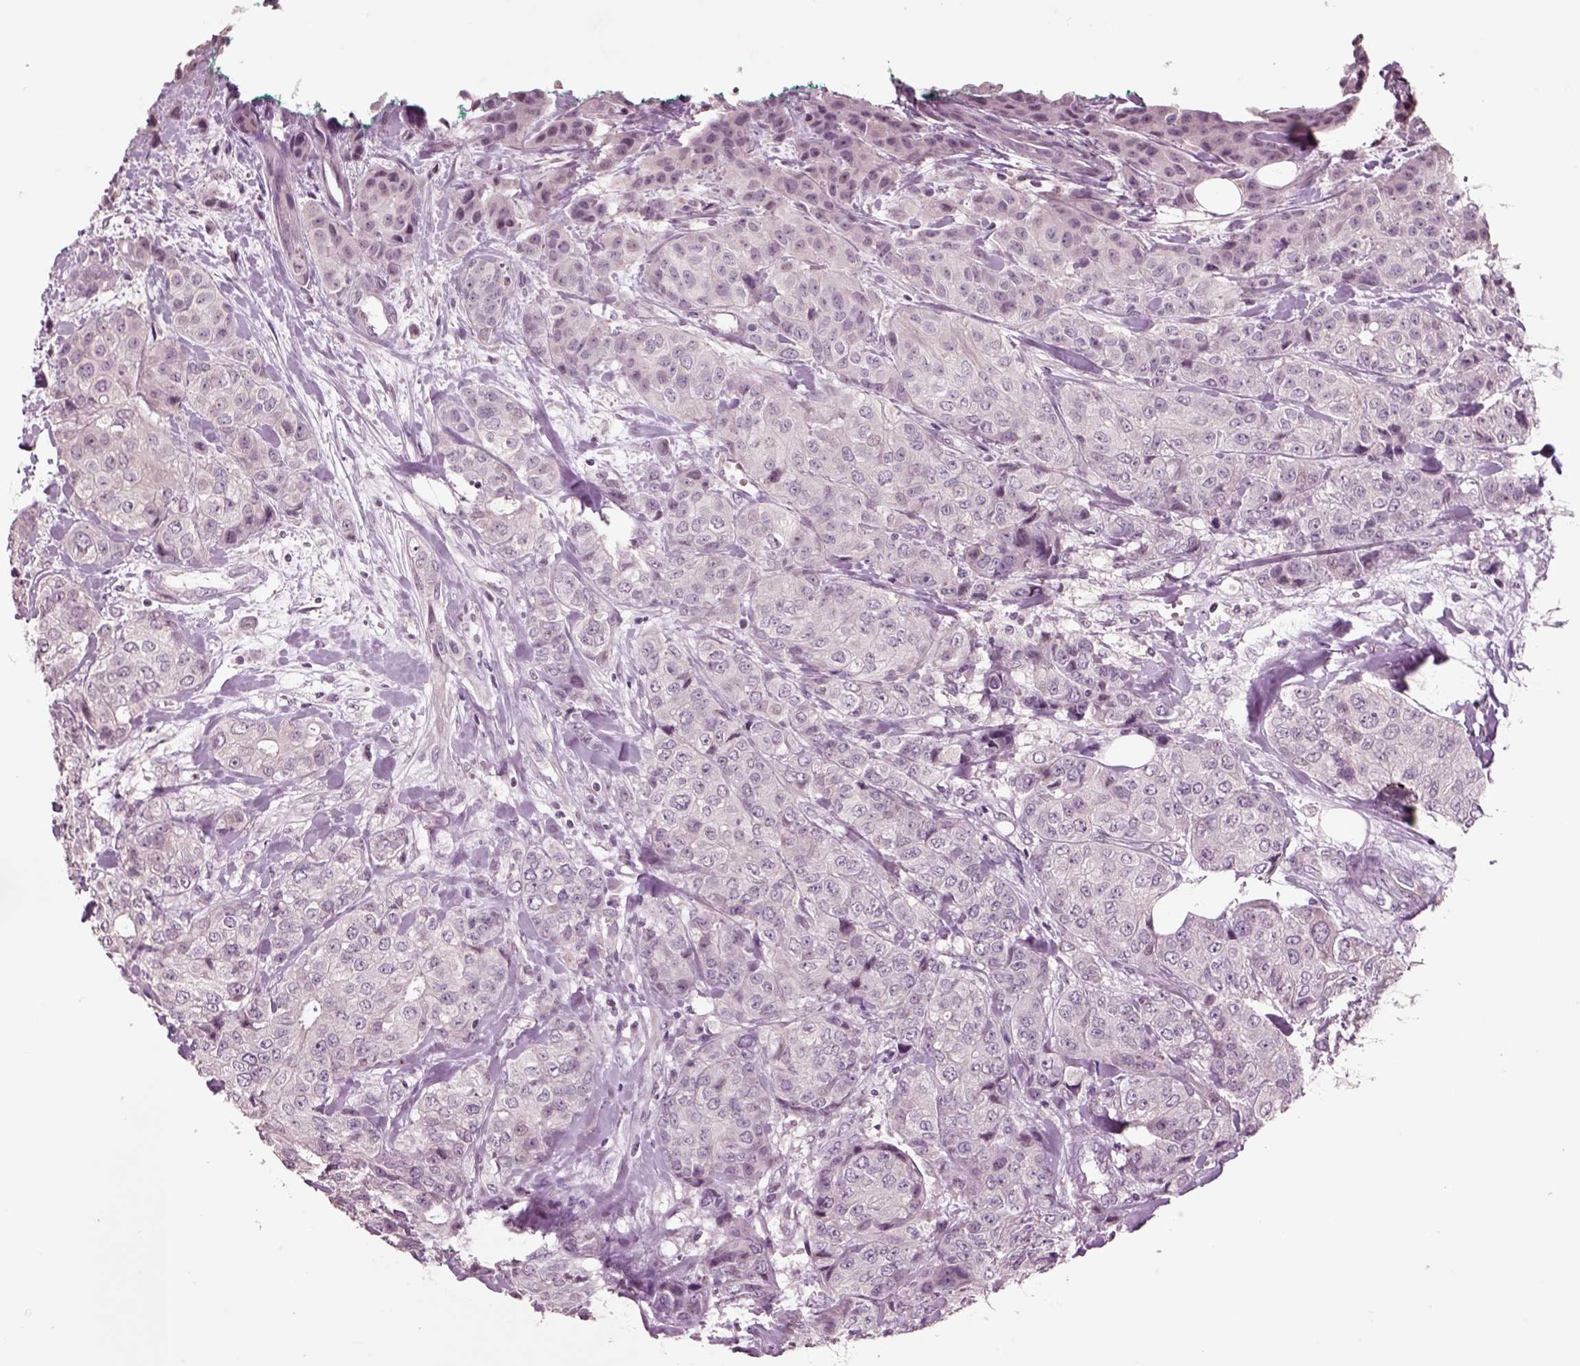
{"staining": {"intensity": "negative", "quantity": "none", "location": "none"}, "tissue": "breast cancer", "cell_type": "Tumor cells", "image_type": "cancer", "snomed": [{"axis": "morphology", "description": "Duct carcinoma"}, {"axis": "topography", "description": "Breast"}], "caption": "Tumor cells are negative for brown protein staining in breast cancer (infiltrating ductal carcinoma).", "gene": "CHGB", "patient": {"sex": "female", "age": 43}}